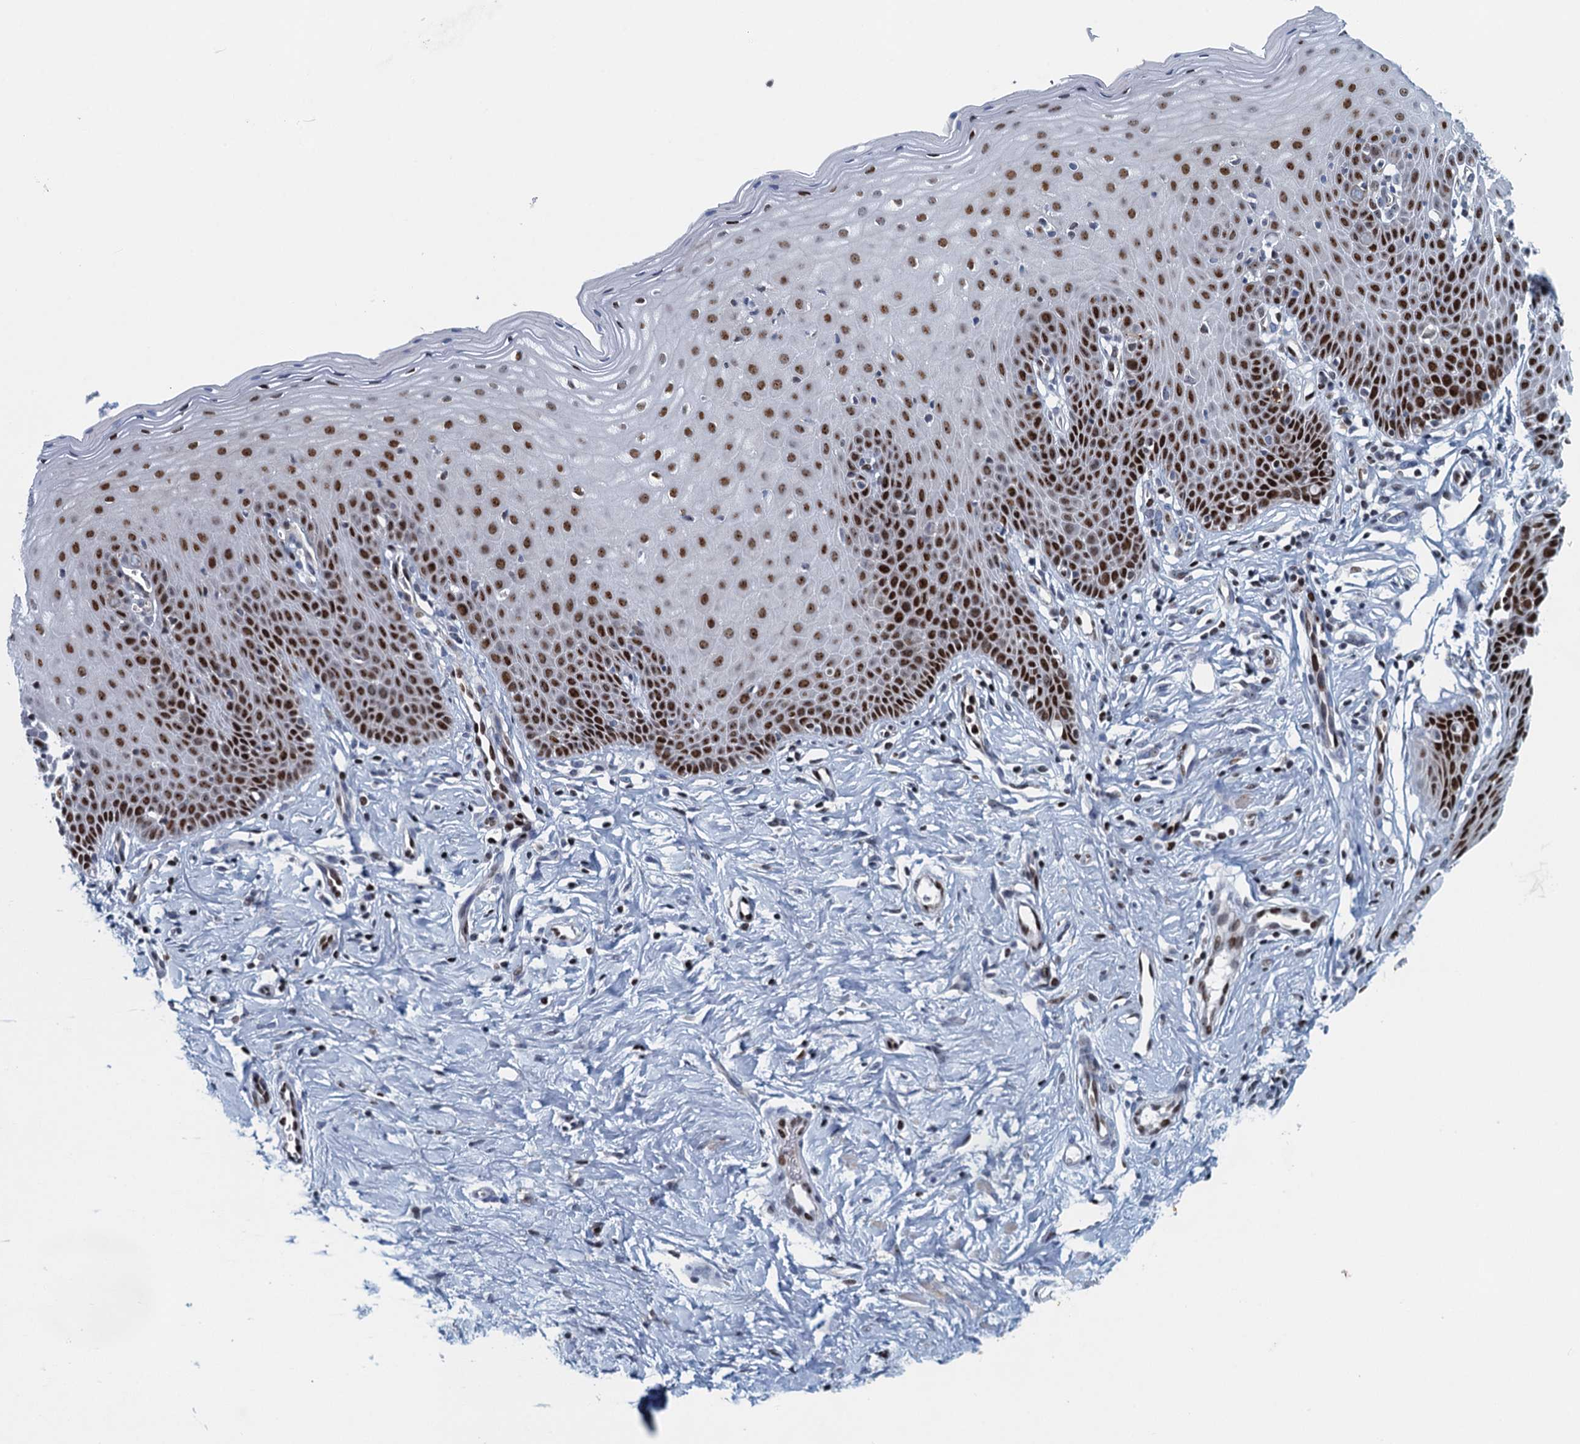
{"staining": {"intensity": "strong", "quantity": "25%-75%", "location": "nuclear"}, "tissue": "cervix", "cell_type": "Squamous epithelial cells", "image_type": "normal", "snomed": [{"axis": "morphology", "description": "Normal tissue, NOS"}, {"axis": "topography", "description": "Cervix"}], "caption": "About 25%-75% of squamous epithelial cells in normal cervix display strong nuclear protein positivity as visualized by brown immunohistochemical staining.", "gene": "ANKRD13D", "patient": {"sex": "female", "age": 36}}